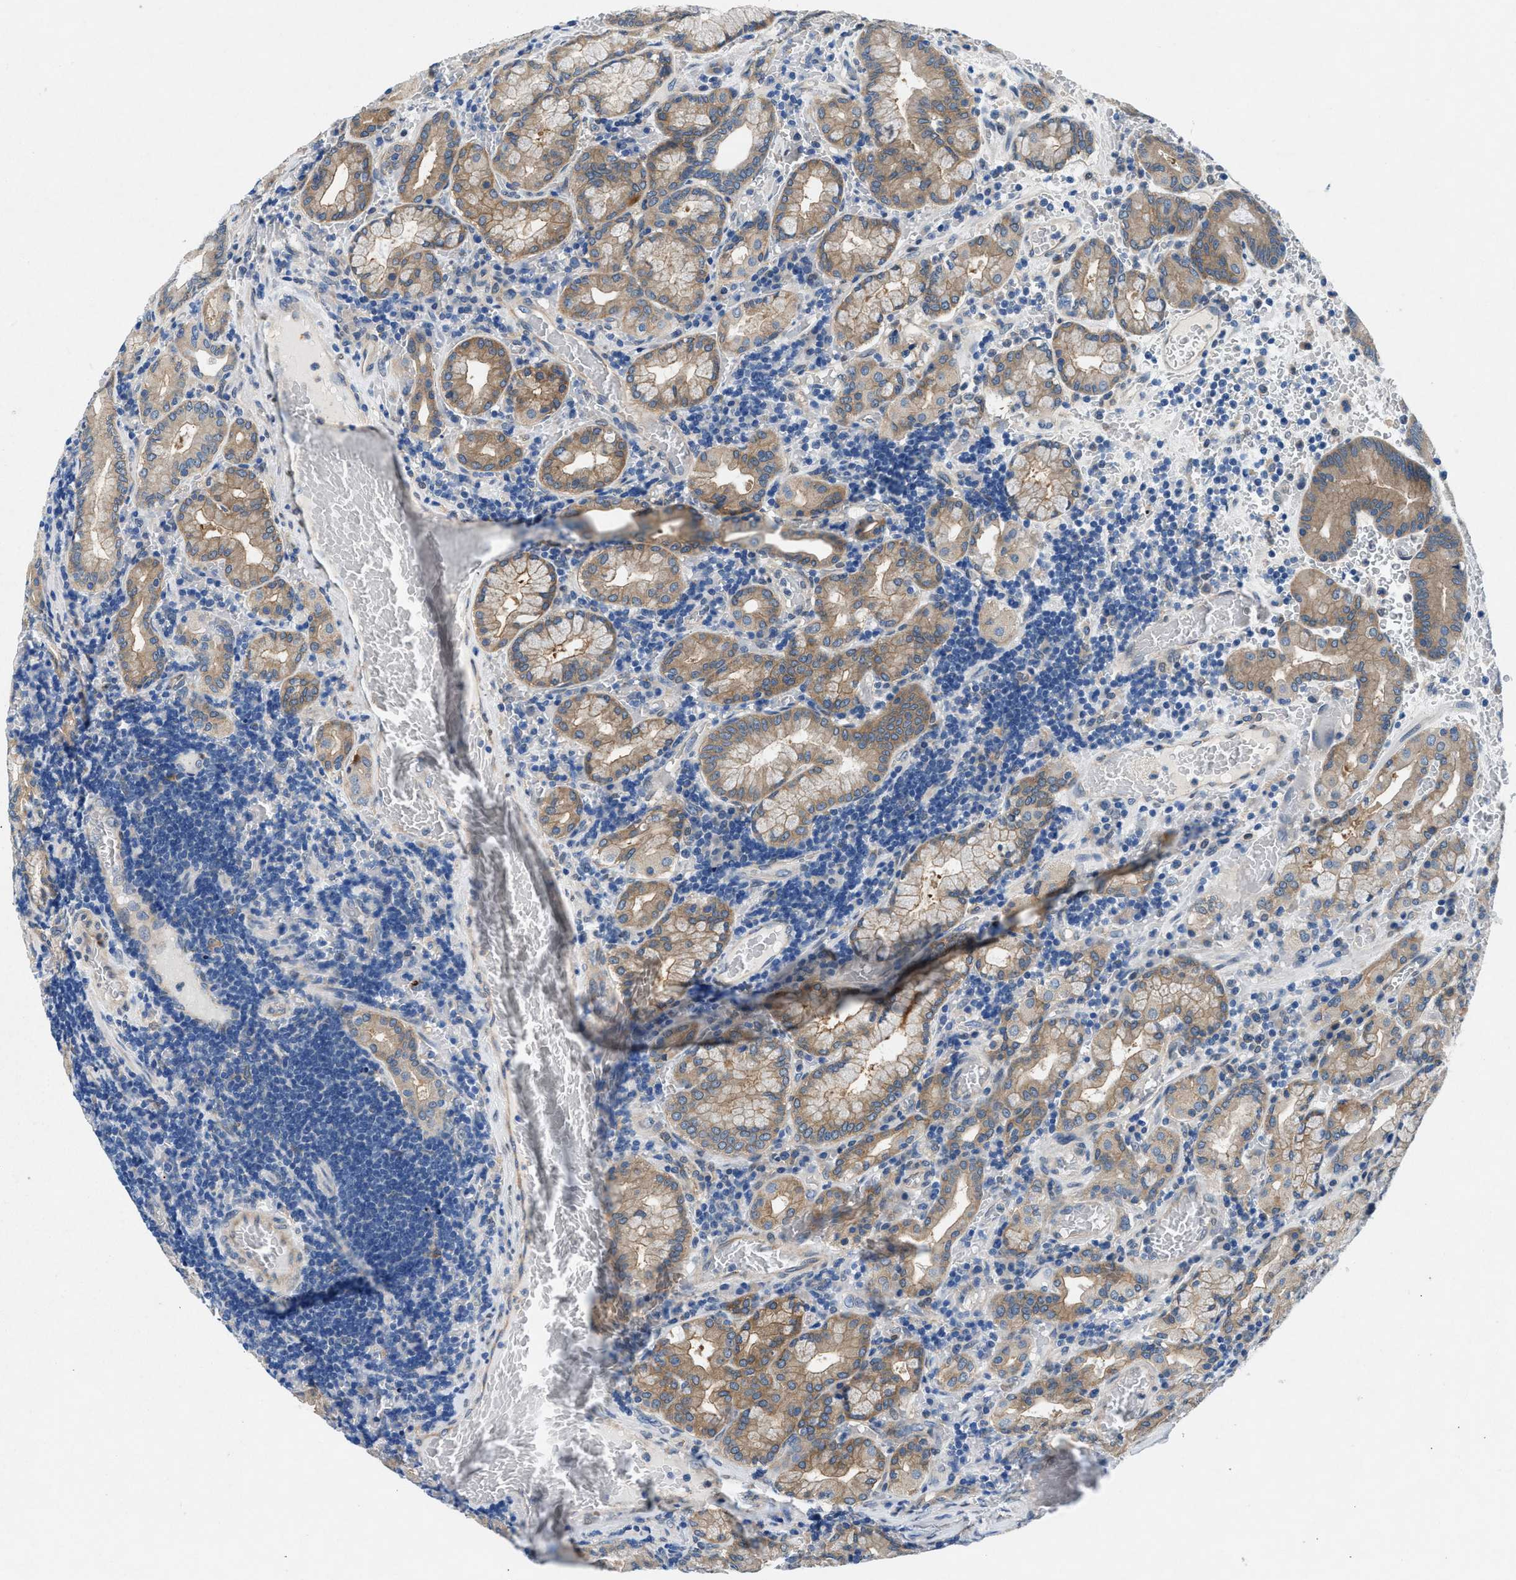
{"staining": {"intensity": "moderate", "quantity": ">75%", "location": "cytoplasmic/membranous"}, "tissue": "stomach", "cell_type": "Glandular cells", "image_type": "normal", "snomed": [{"axis": "morphology", "description": "Normal tissue, NOS"}, {"axis": "morphology", "description": "Carcinoid, malignant, NOS"}, {"axis": "topography", "description": "Stomach, upper"}], "caption": "IHC photomicrograph of normal human stomach stained for a protein (brown), which exhibits medium levels of moderate cytoplasmic/membranous positivity in approximately >75% of glandular cells.", "gene": "COPS2", "patient": {"sex": "male", "age": 39}}